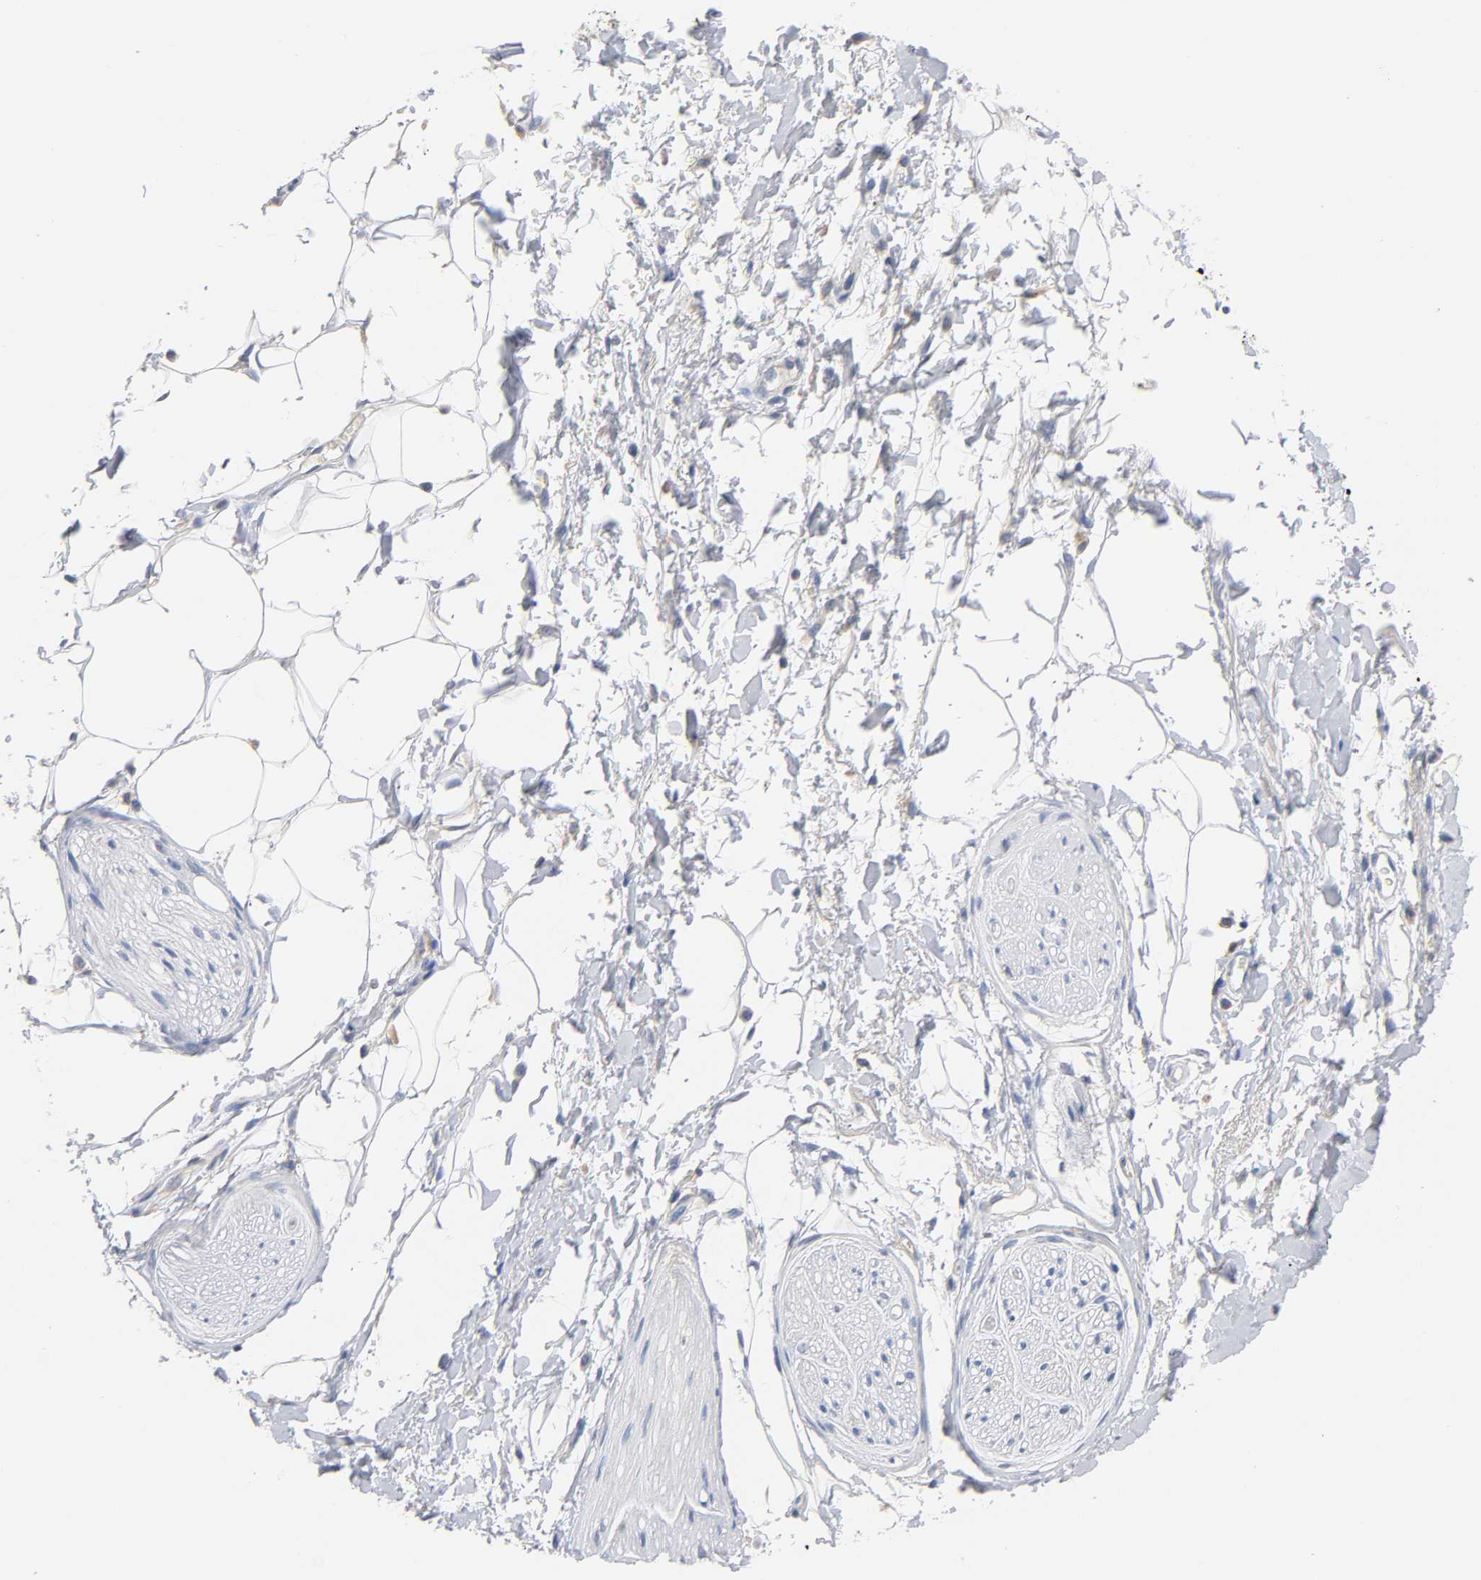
{"staining": {"intensity": "negative", "quantity": "none", "location": "none"}, "tissue": "adipose tissue", "cell_type": "Adipocytes", "image_type": "normal", "snomed": [{"axis": "morphology", "description": "Normal tissue, NOS"}, {"axis": "topography", "description": "Soft tissue"}, {"axis": "topography", "description": "Peripheral nerve tissue"}], "caption": "A micrograph of adipose tissue stained for a protein shows no brown staining in adipocytes.", "gene": "MALT1", "patient": {"sex": "female", "age": 71}}